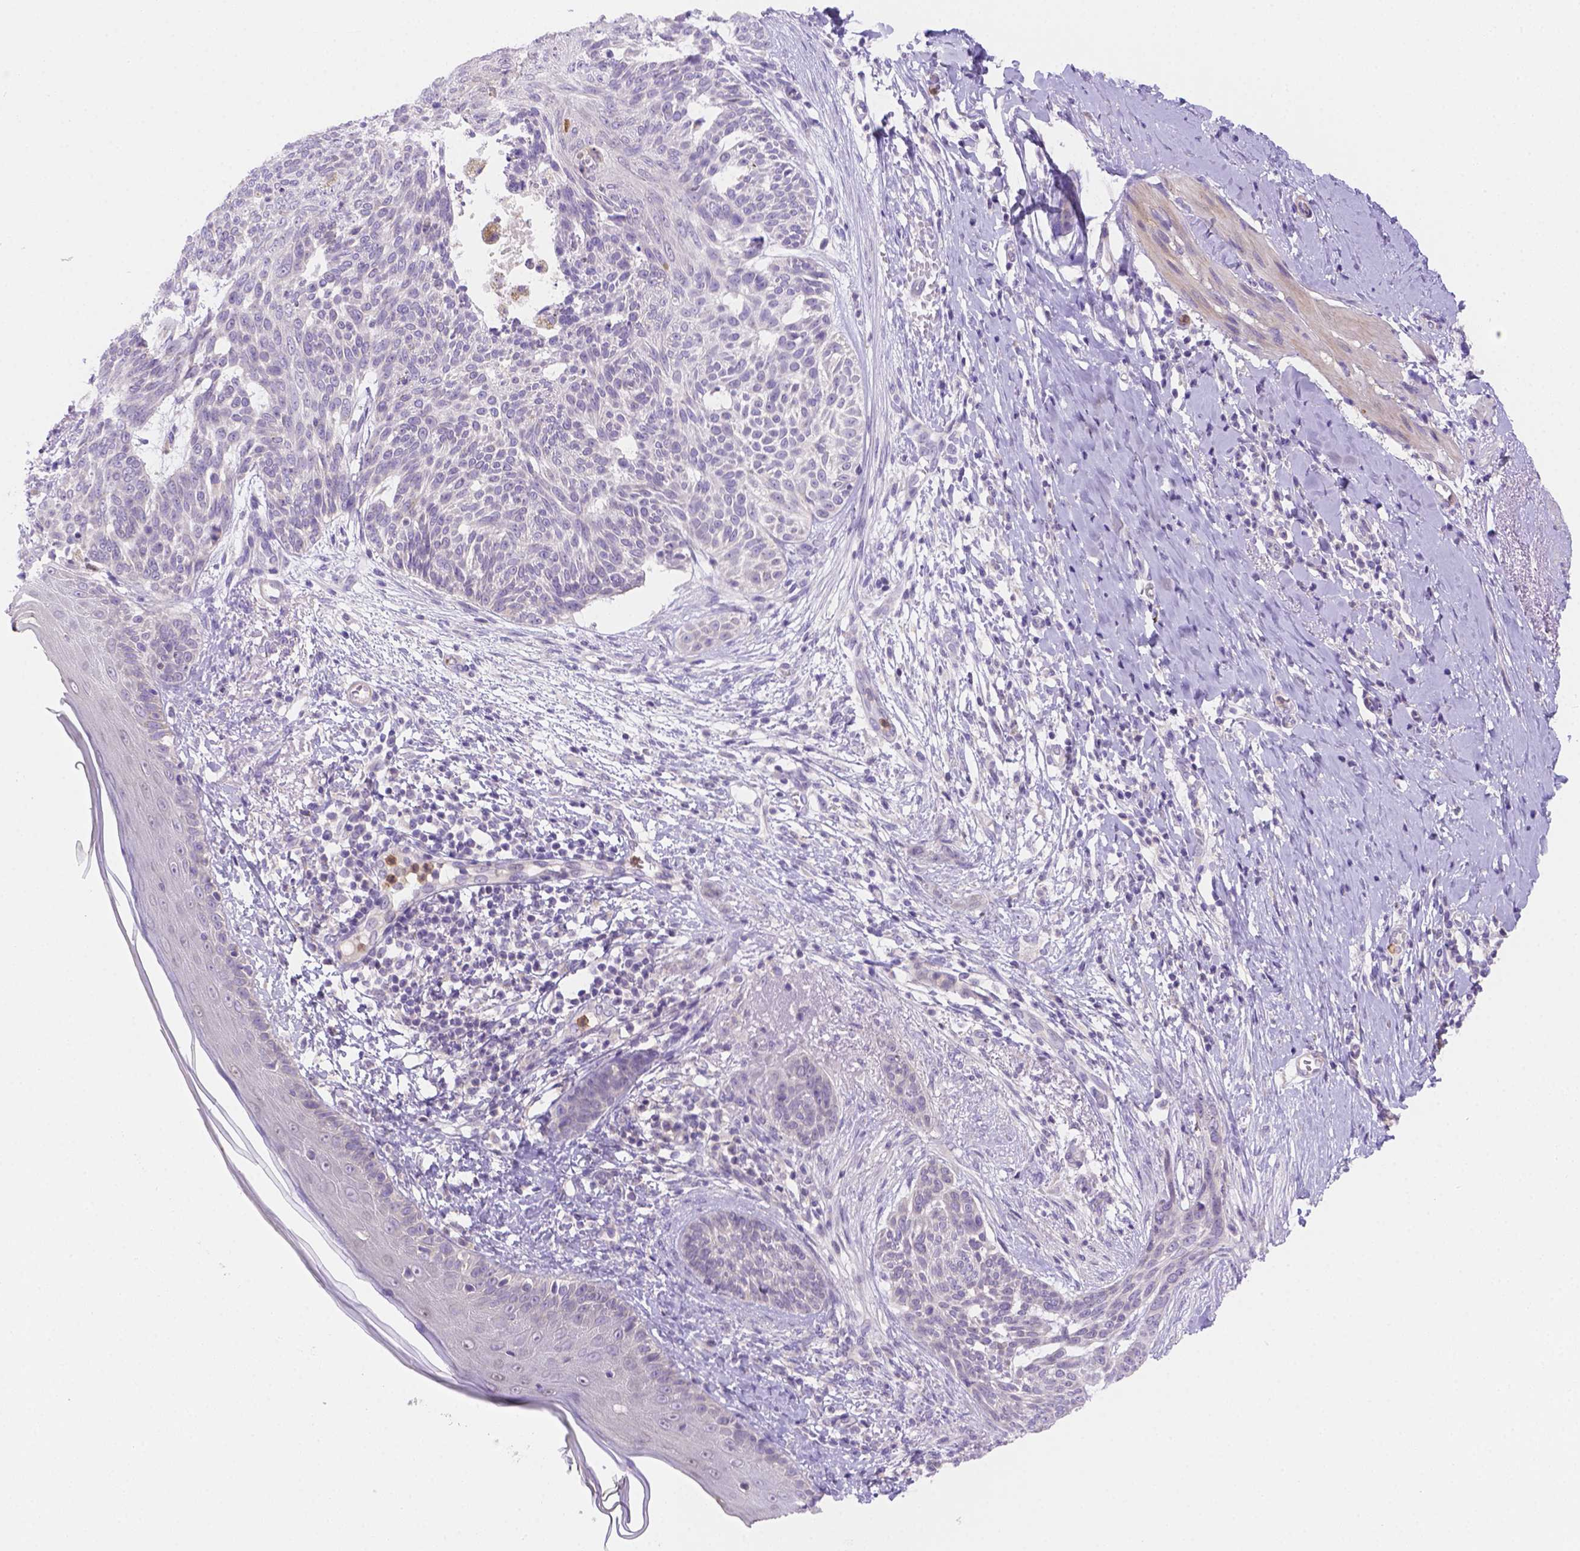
{"staining": {"intensity": "negative", "quantity": "none", "location": "none"}, "tissue": "skin cancer", "cell_type": "Tumor cells", "image_type": "cancer", "snomed": [{"axis": "morphology", "description": "Normal tissue, NOS"}, {"axis": "morphology", "description": "Basal cell carcinoma"}, {"axis": "topography", "description": "Skin"}], "caption": "Human skin cancer stained for a protein using immunohistochemistry (IHC) exhibits no expression in tumor cells.", "gene": "NXPE2", "patient": {"sex": "male", "age": 84}}